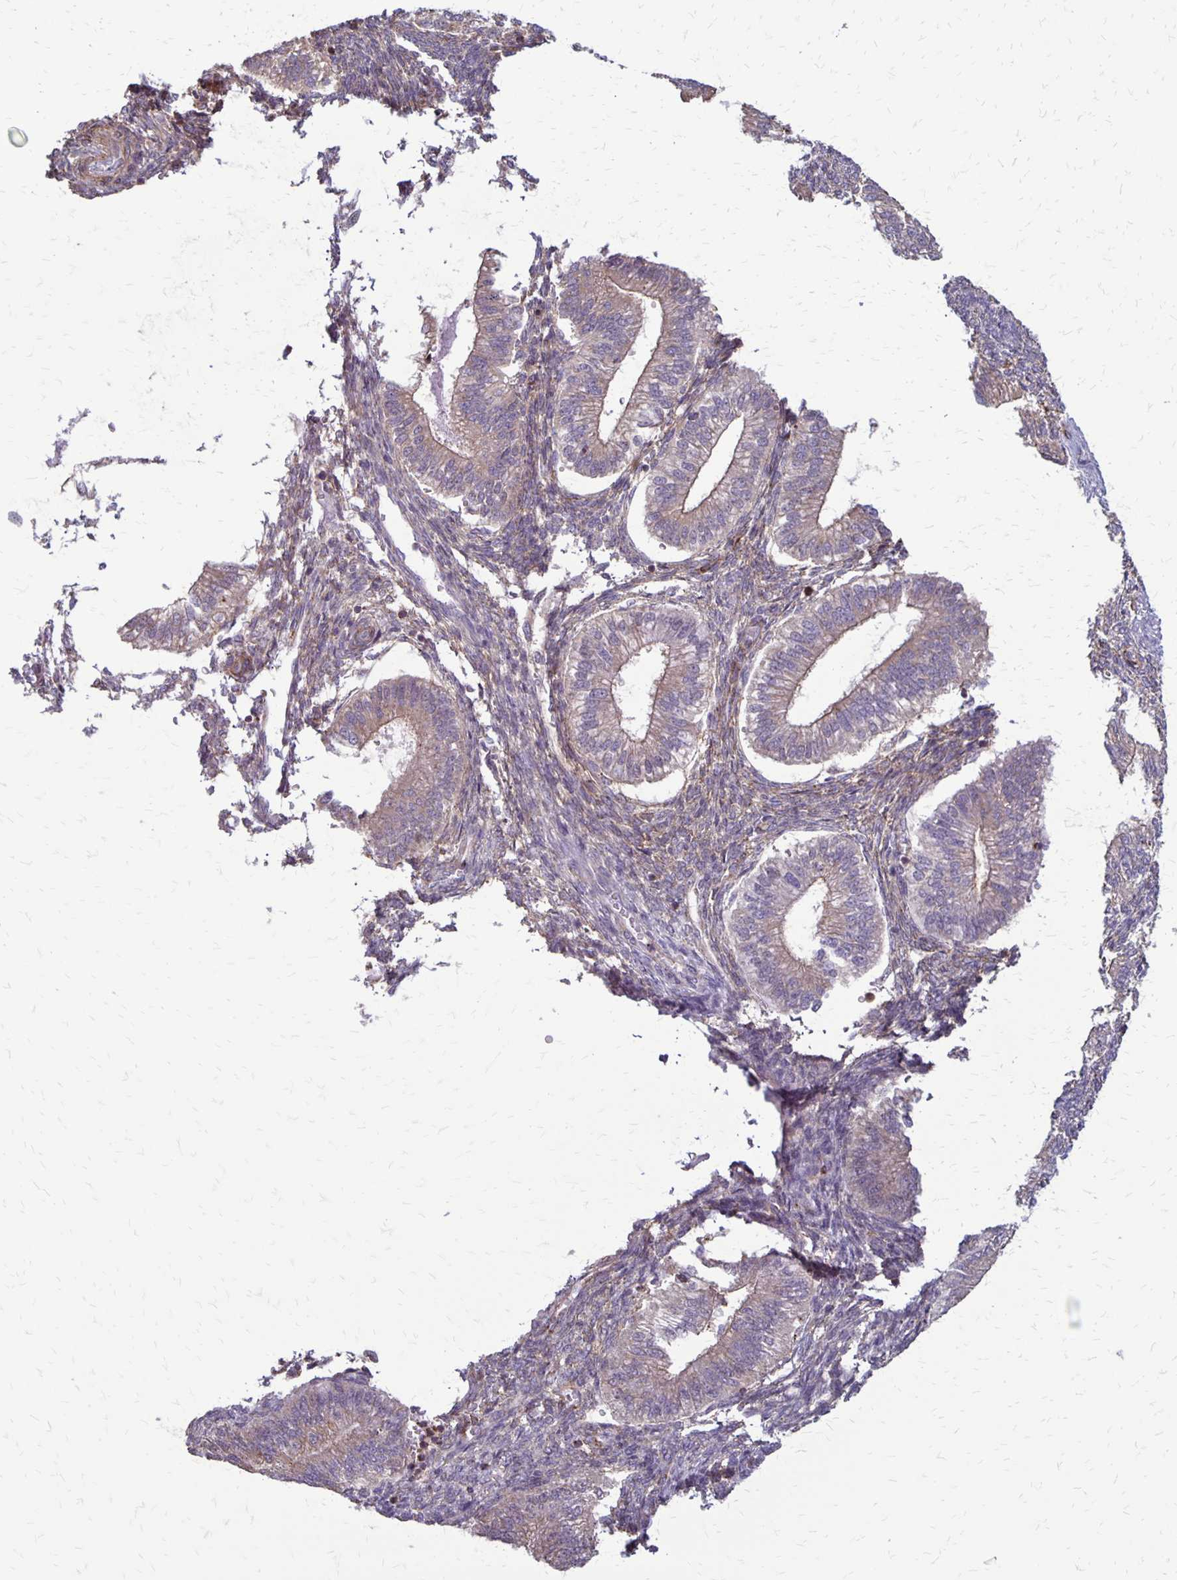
{"staining": {"intensity": "strong", "quantity": "25%-75%", "location": "cytoplasmic/membranous"}, "tissue": "endometrium", "cell_type": "Cells in endometrial stroma", "image_type": "normal", "snomed": [{"axis": "morphology", "description": "Normal tissue, NOS"}, {"axis": "topography", "description": "Endometrium"}], "caption": "A brown stain labels strong cytoplasmic/membranous positivity of a protein in cells in endometrial stroma of normal human endometrium. Ihc stains the protein in brown and the nuclei are stained blue.", "gene": "SEPTIN5", "patient": {"sex": "female", "age": 25}}